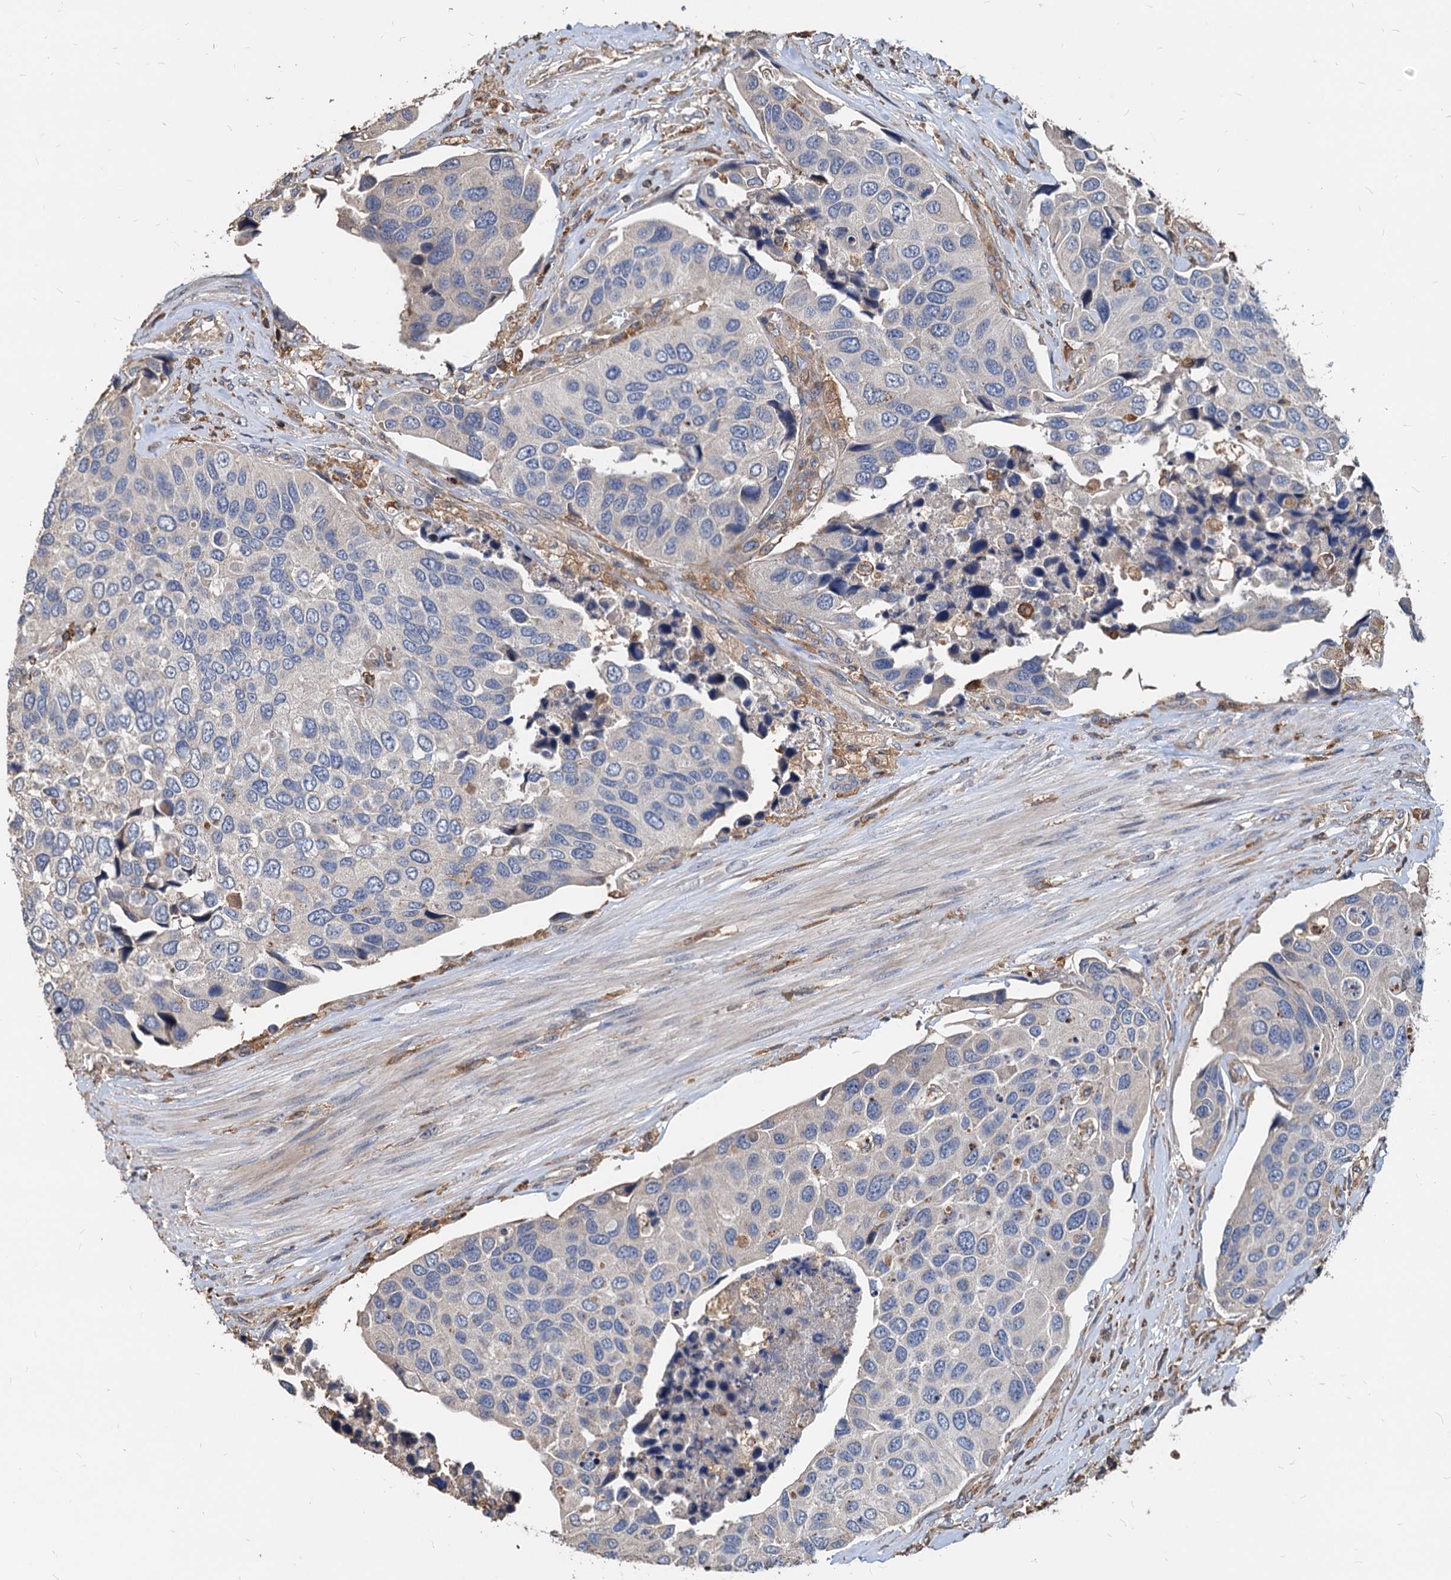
{"staining": {"intensity": "negative", "quantity": "none", "location": "none"}, "tissue": "urothelial cancer", "cell_type": "Tumor cells", "image_type": "cancer", "snomed": [{"axis": "morphology", "description": "Urothelial carcinoma, High grade"}, {"axis": "topography", "description": "Urinary bladder"}], "caption": "Urothelial carcinoma (high-grade) stained for a protein using immunohistochemistry (IHC) reveals no positivity tumor cells.", "gene": "LCP2", "patient": {"sex": "male", "age": 74}}